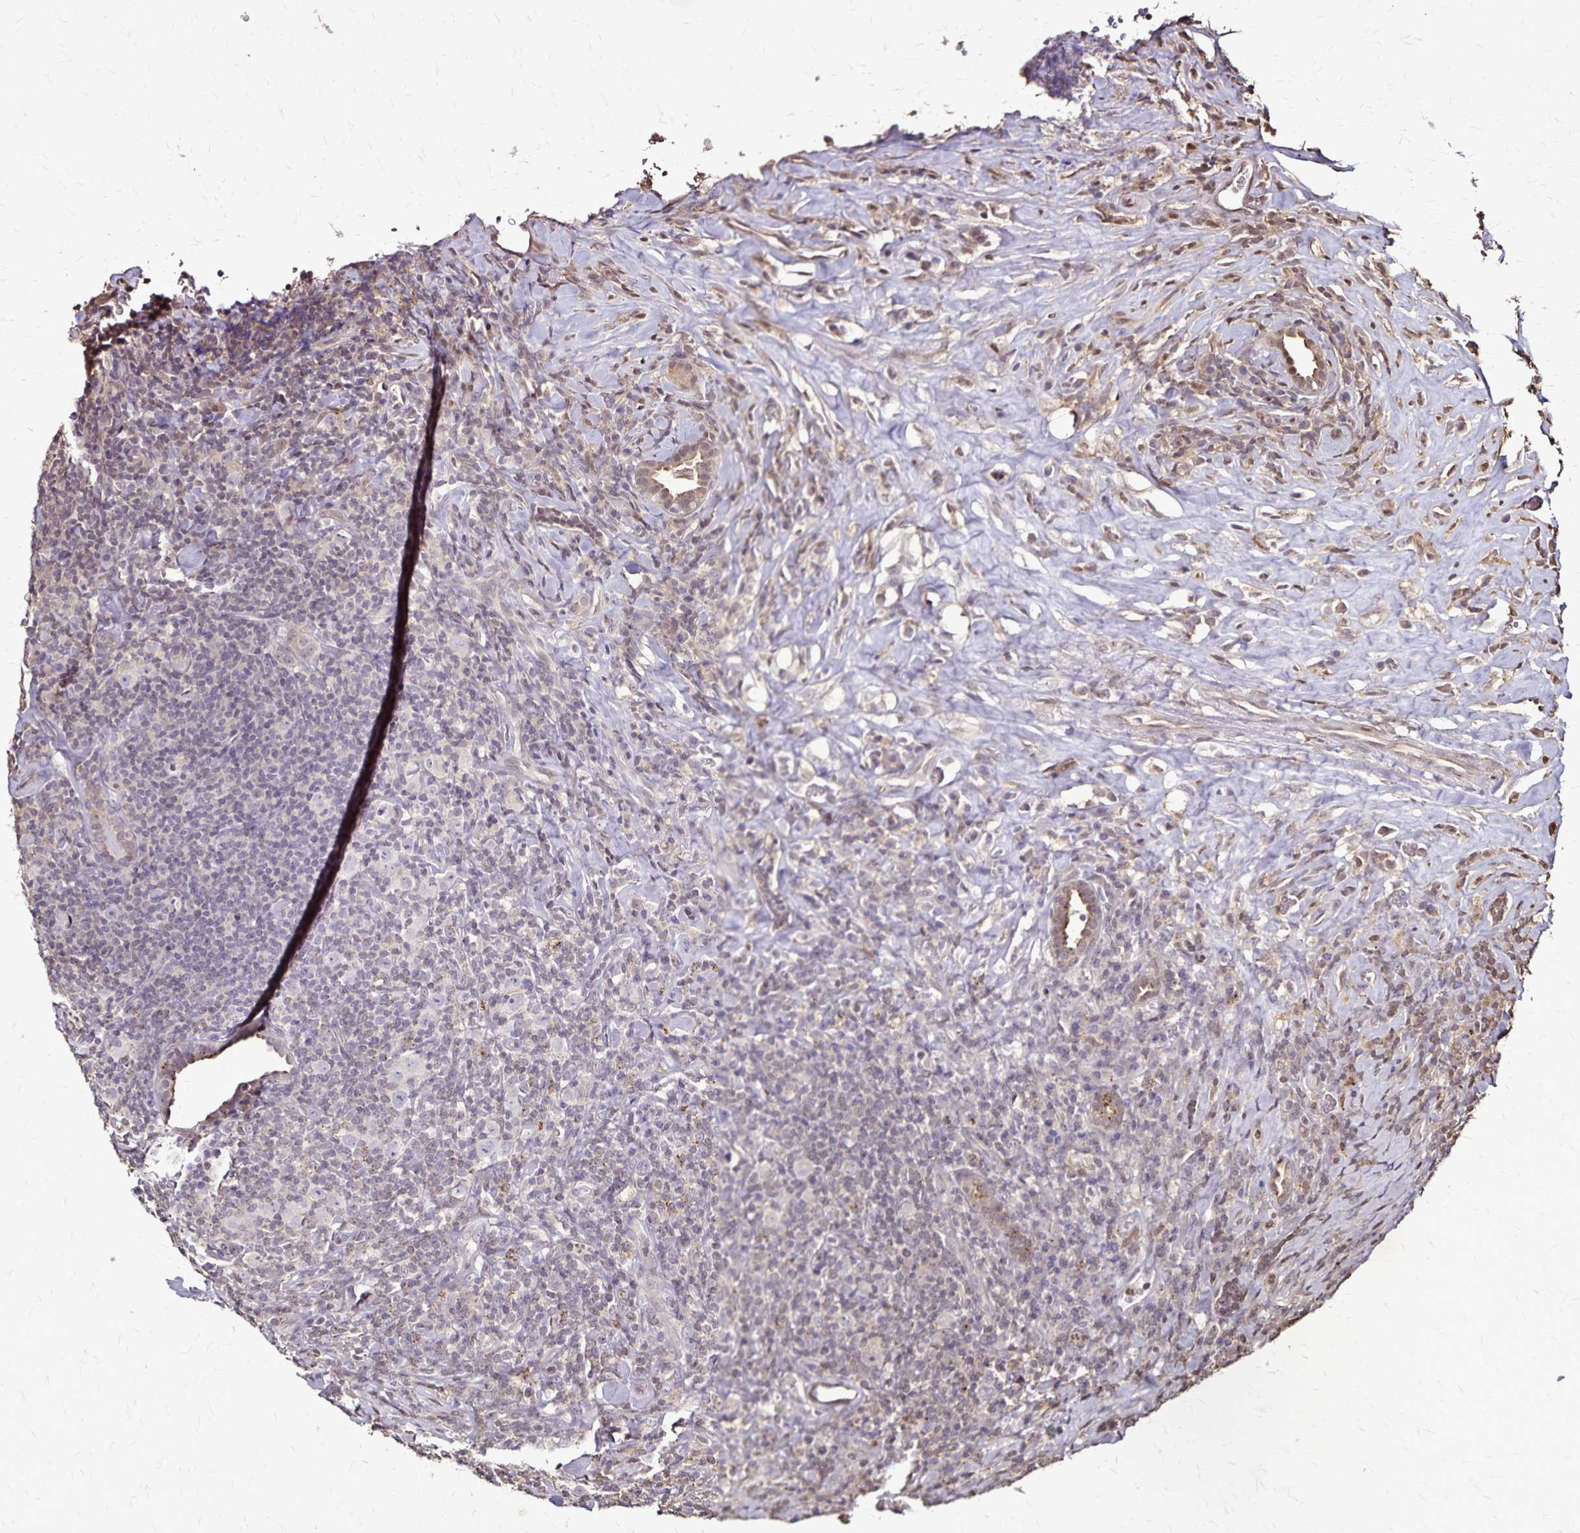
{"staining": {"intensity": "negative", "quantity": "none", "location": "none"}, "tissue": "lymphoma", "cell_type": "Tumor cells", "image_type": "cancer", "snomed": [{"axis": "morphology", "description": "Hodgkin's disease, NOS"}, {"axis": "topography", "description": "Lung"}], "caption": "DAB (3,3'-diaminobenzidine) immunohistochemical staining of human Hodgkin's disease displays no significant staining in tumor cells.", "gene": "CHMP1B", "patient": {"sex": "male", "age": 17}}